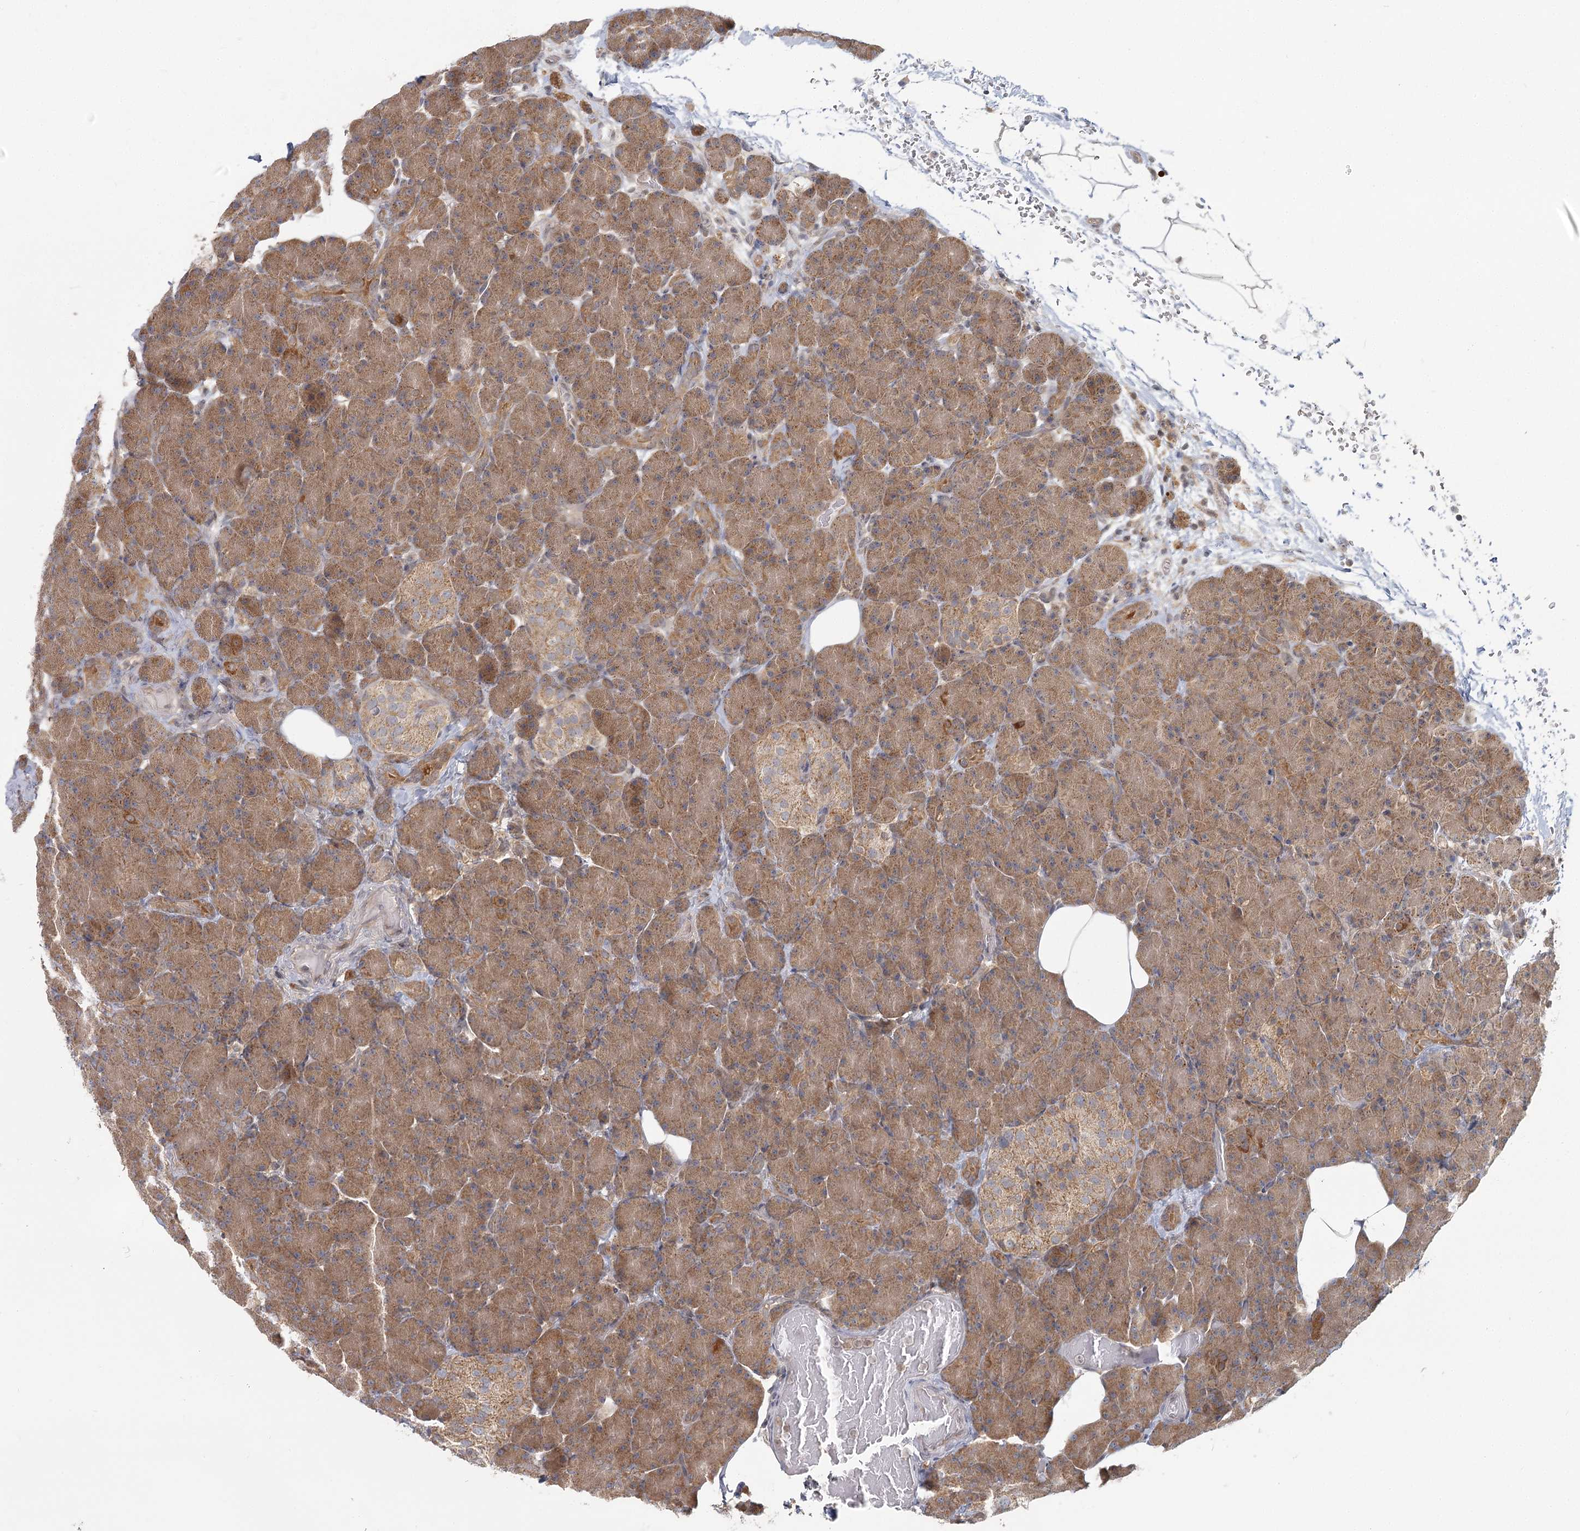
{"staining": {"intensity": "moderate", "quantity": ">75%", "location": "cytoplasmic/membranous"}, "tissue": "pancreas", "cell_type": "Exocrine glandular cells", "image_type": "normal", "snomed": [{"axis": "morphology", "description": "Normal tissue, NOS"}, {"axis": "topography", "description": "Pancreas"}], "caption": "Immunohistochemical staining of unremarkable pancreas demonstrates moderate cytoplasmic/membranous protein staining in approximately >75% of exocrine glandular cells.", "gene": "THNSL1", "patient": {"sex": "female", "age": 43}}